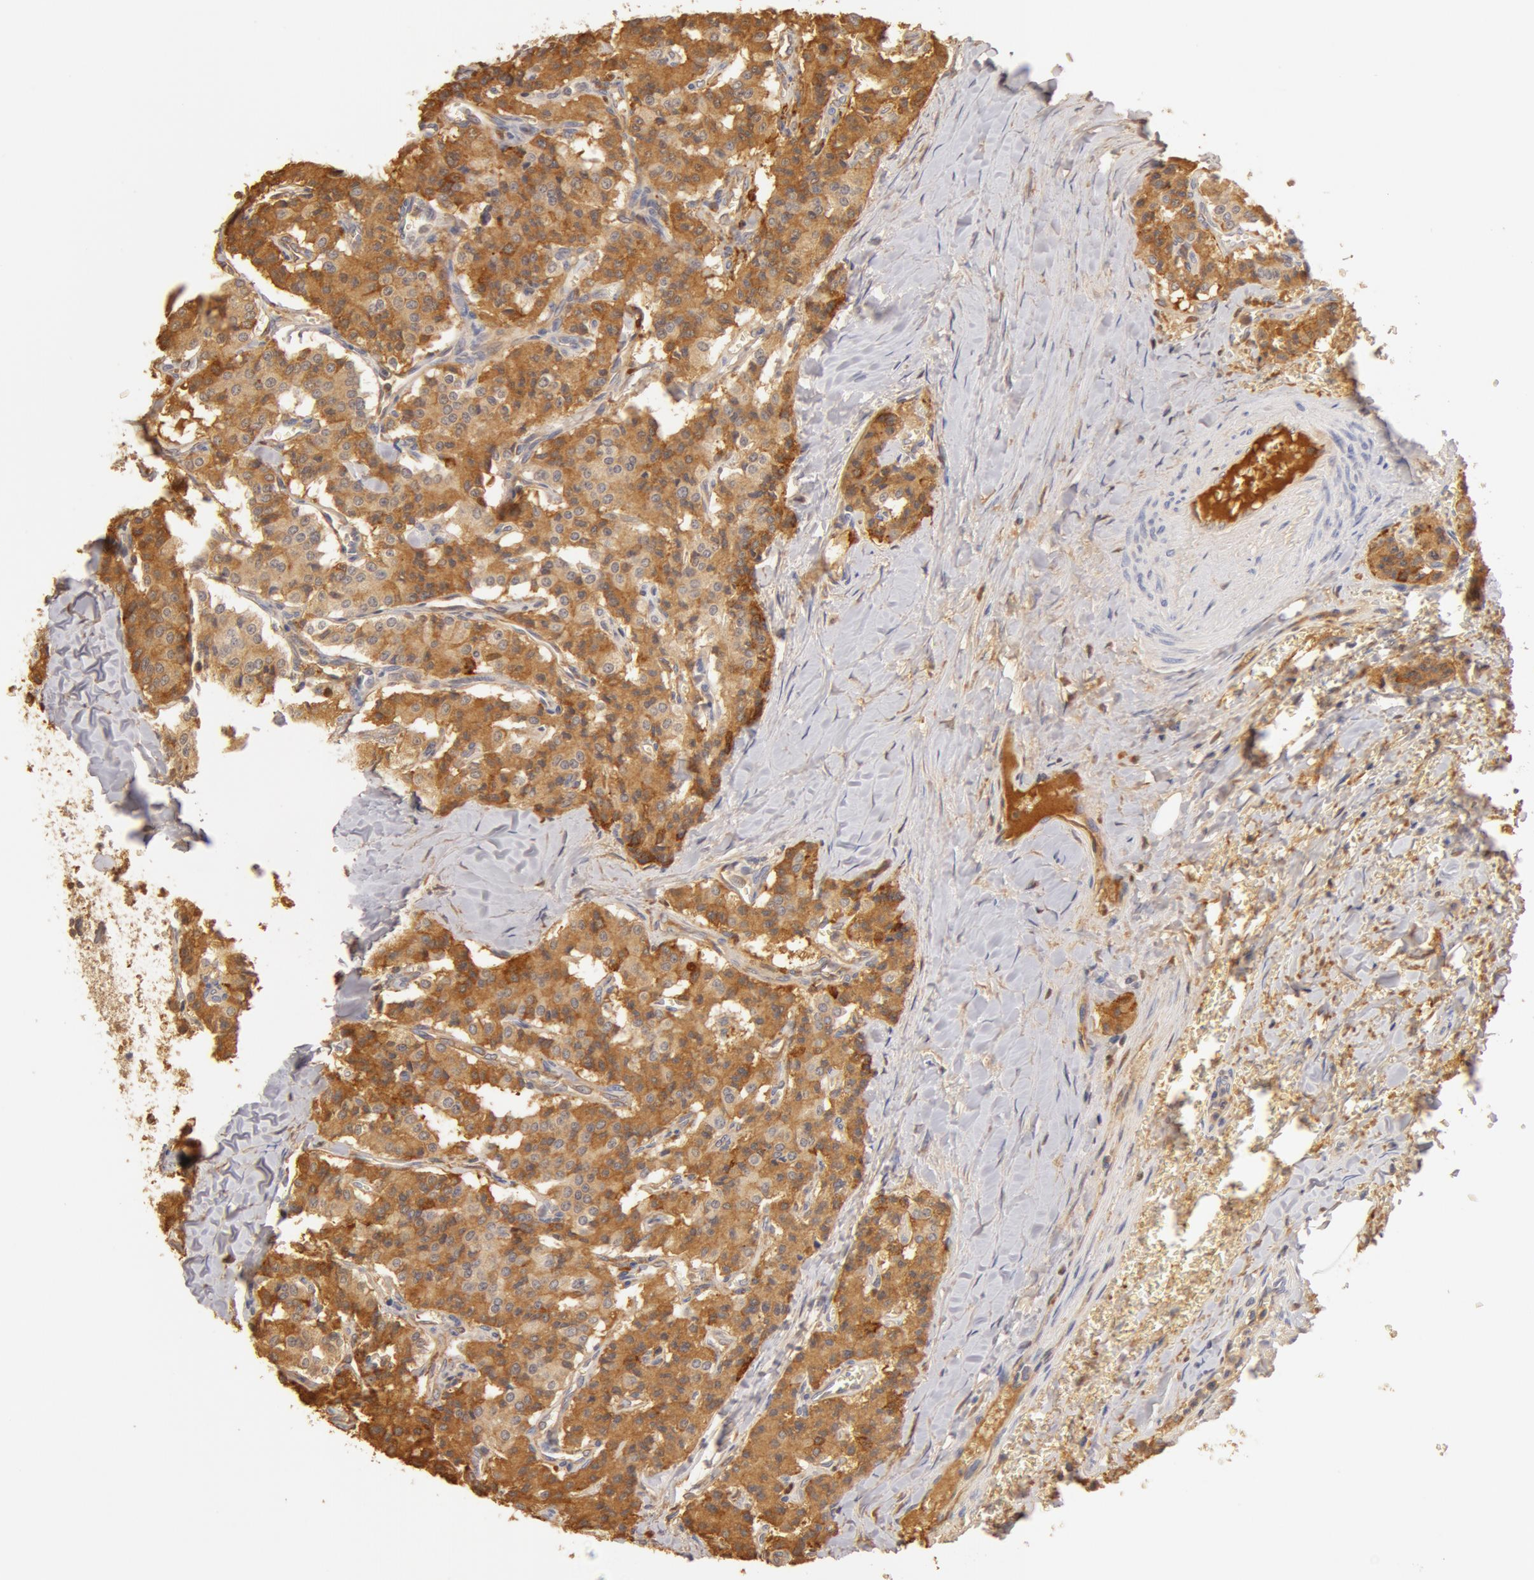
{"staining": {"intensity": "moderate", "quantity": "25%-75%", "location": "cytoplasmic/membranous"}, "tissue": "carcinoid", "cell_type": "Tumor cells", "image_type": "cancer", "snomed": [{"axis": "morphology", "description": "Carcinoid, malignant, NOS"}, {"axis": "topography", "description": "Bronchus"}], "caption": "This micrograph shows immunohistochemistry staining of human carcinoid (malignant), with medium moderate cytoplasmic/membranous expression in approximately 25%-75% of tumor cells.", "gene": "TF", "patient": {"sex": "male", "age": 55}}